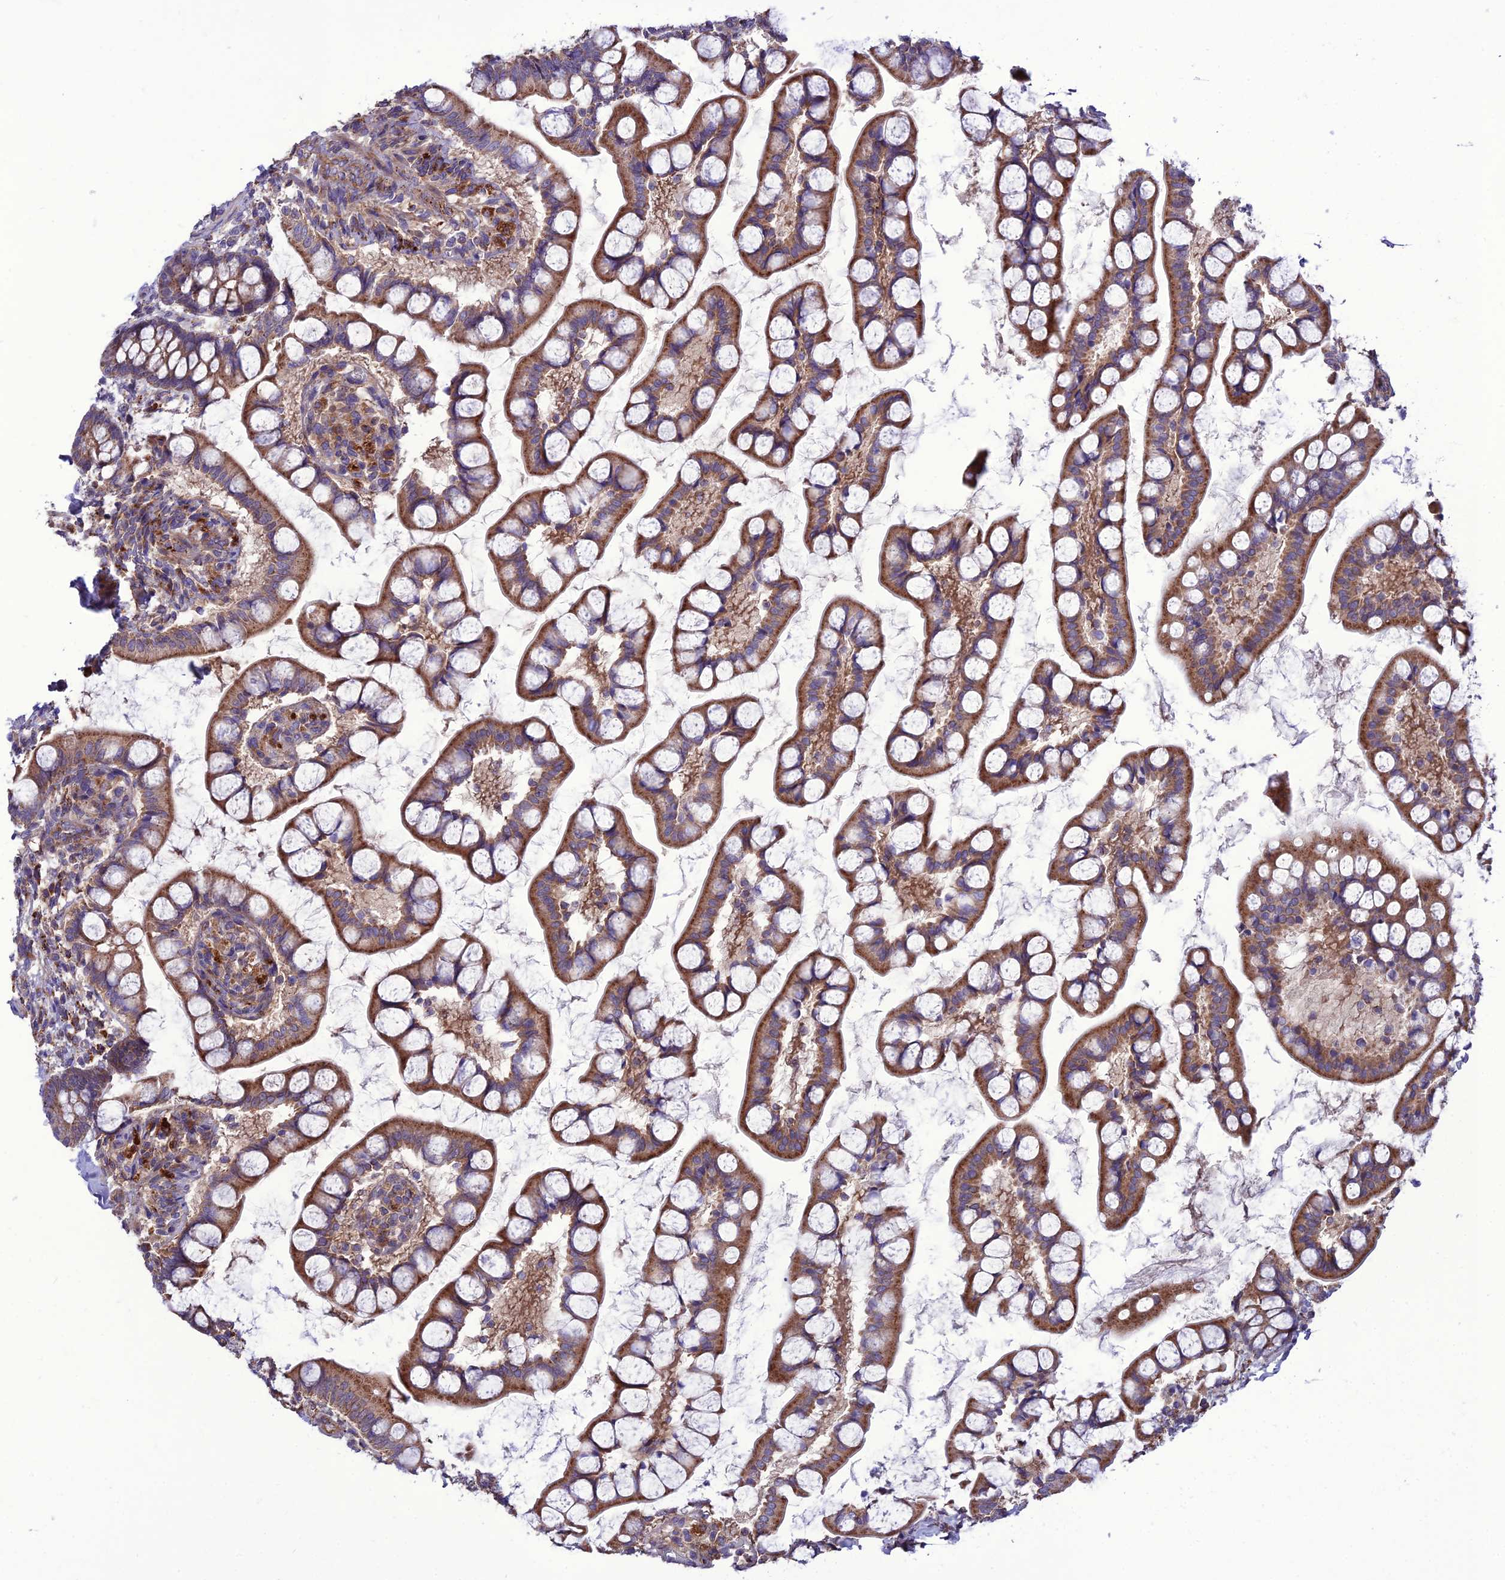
{"staining": {"intensity": "strong", "quantity": ">75%", "location": "cytoplasmic/membranous"}, "tissue": "small intestine", "cell_type": "Glandular cells", "image_type": "normal", "snomed": [{"axis": "morphology", "description": "Normal tissue, NOS"}, {"axis": "topography", "description": "Small intestine"}], "caption": "This image displays immunohistochemistry staining of normal human small intestine, with high strong cytoplasmic/membranous positivity in about >75% of glandular cells.", "gene": "PPIL3", "patient": {"sex": "male", "age": 52}}